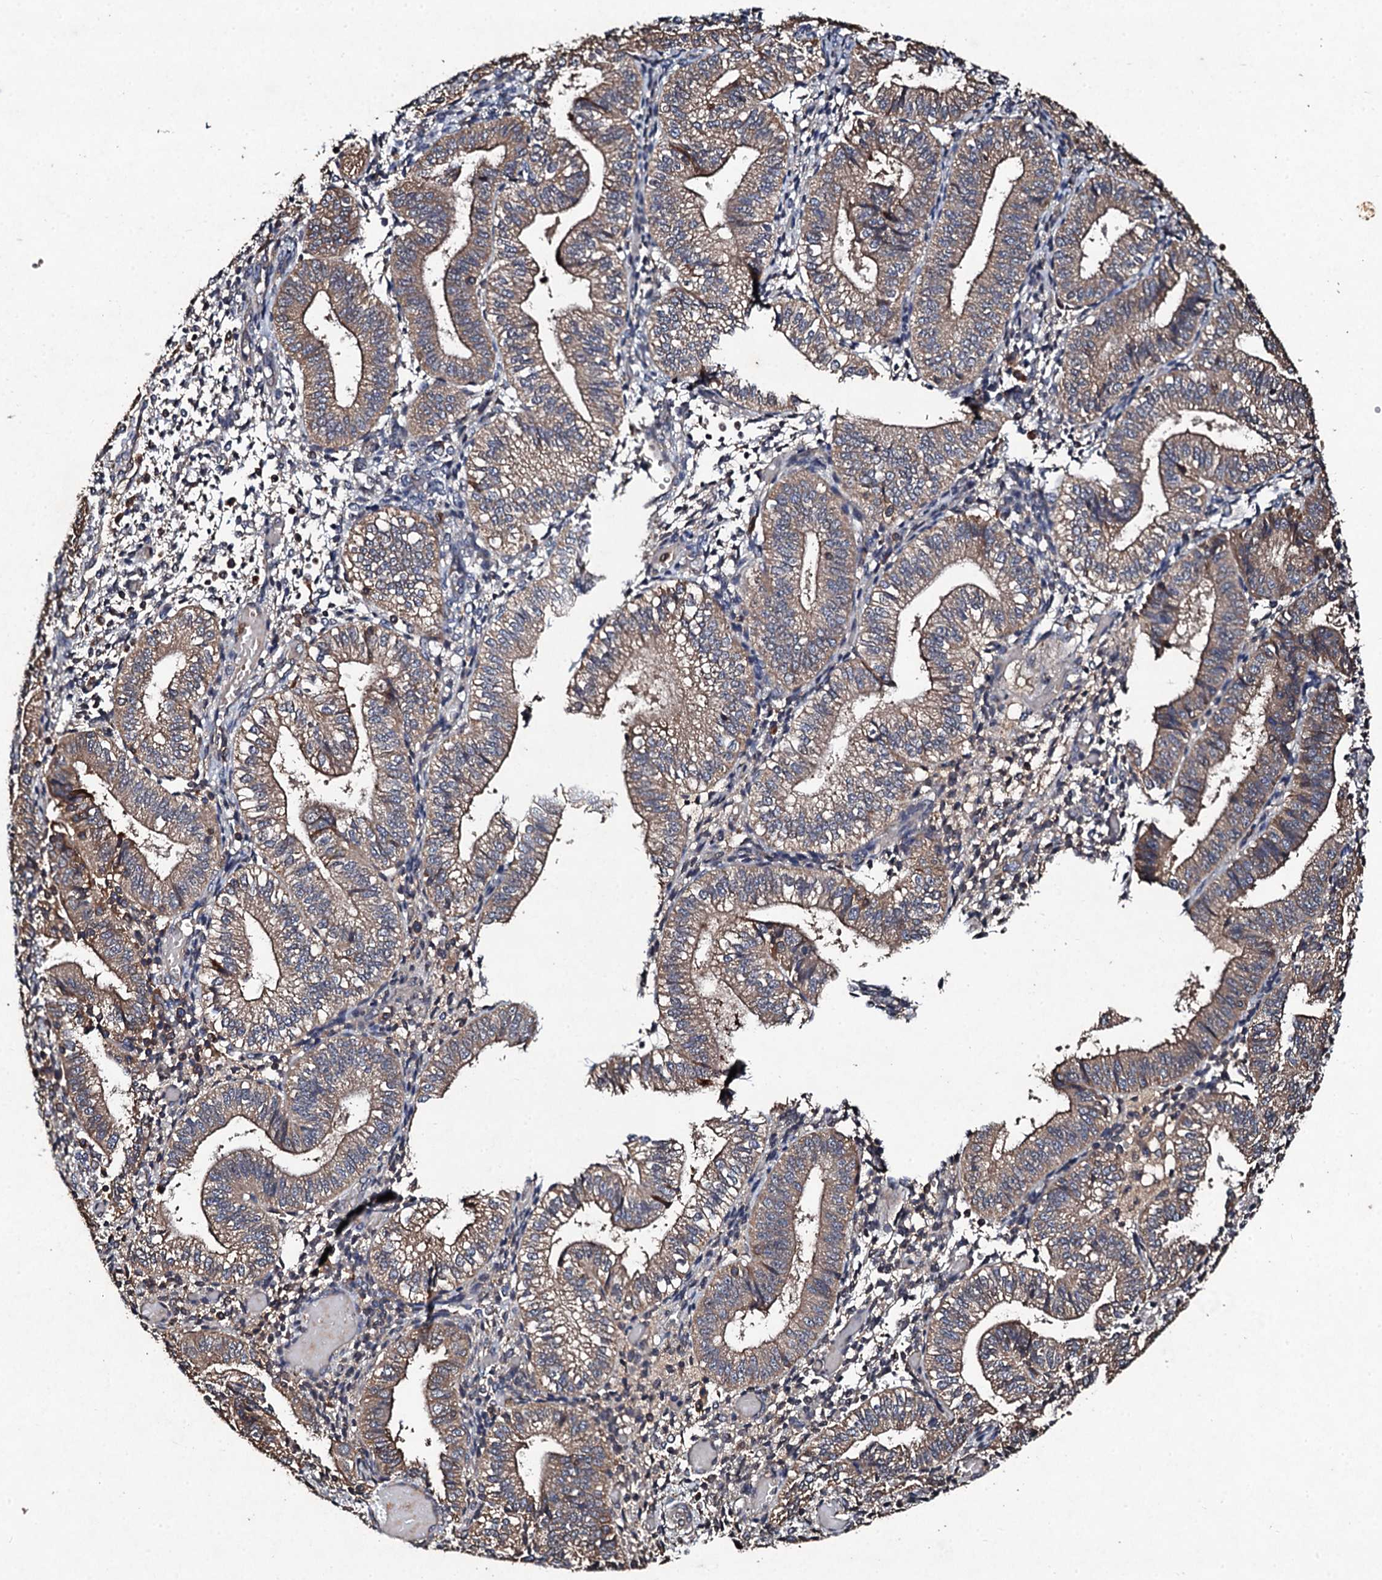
{"staining": {"intensity": "moderate", "quantity": "<25%", "location": "cytoplasmic/membranous"}, "tissue": "endometrium", "cell_type": "Cells in endometrial stroma", "image_type": "normal", "snomed": [{"axis": "morphology", "description": "Normal tissue, NOS"}, {"axis": "topography", "description": "Endometrium"}], "caption": "Immunohistochemical staining of benign endometrium shows low levels of moderate cytoplasmic/membranous staining in approximately <25% of cells in endometrial stroma. The protein of interest is stained brown, and the nuclei are stained in blue (DAB (3,3'-diaminobenzidine) IHC with brightfield microscopy, high magnification).", "gene": "KERA", "patient": {"sex": "female", "age": 34}}